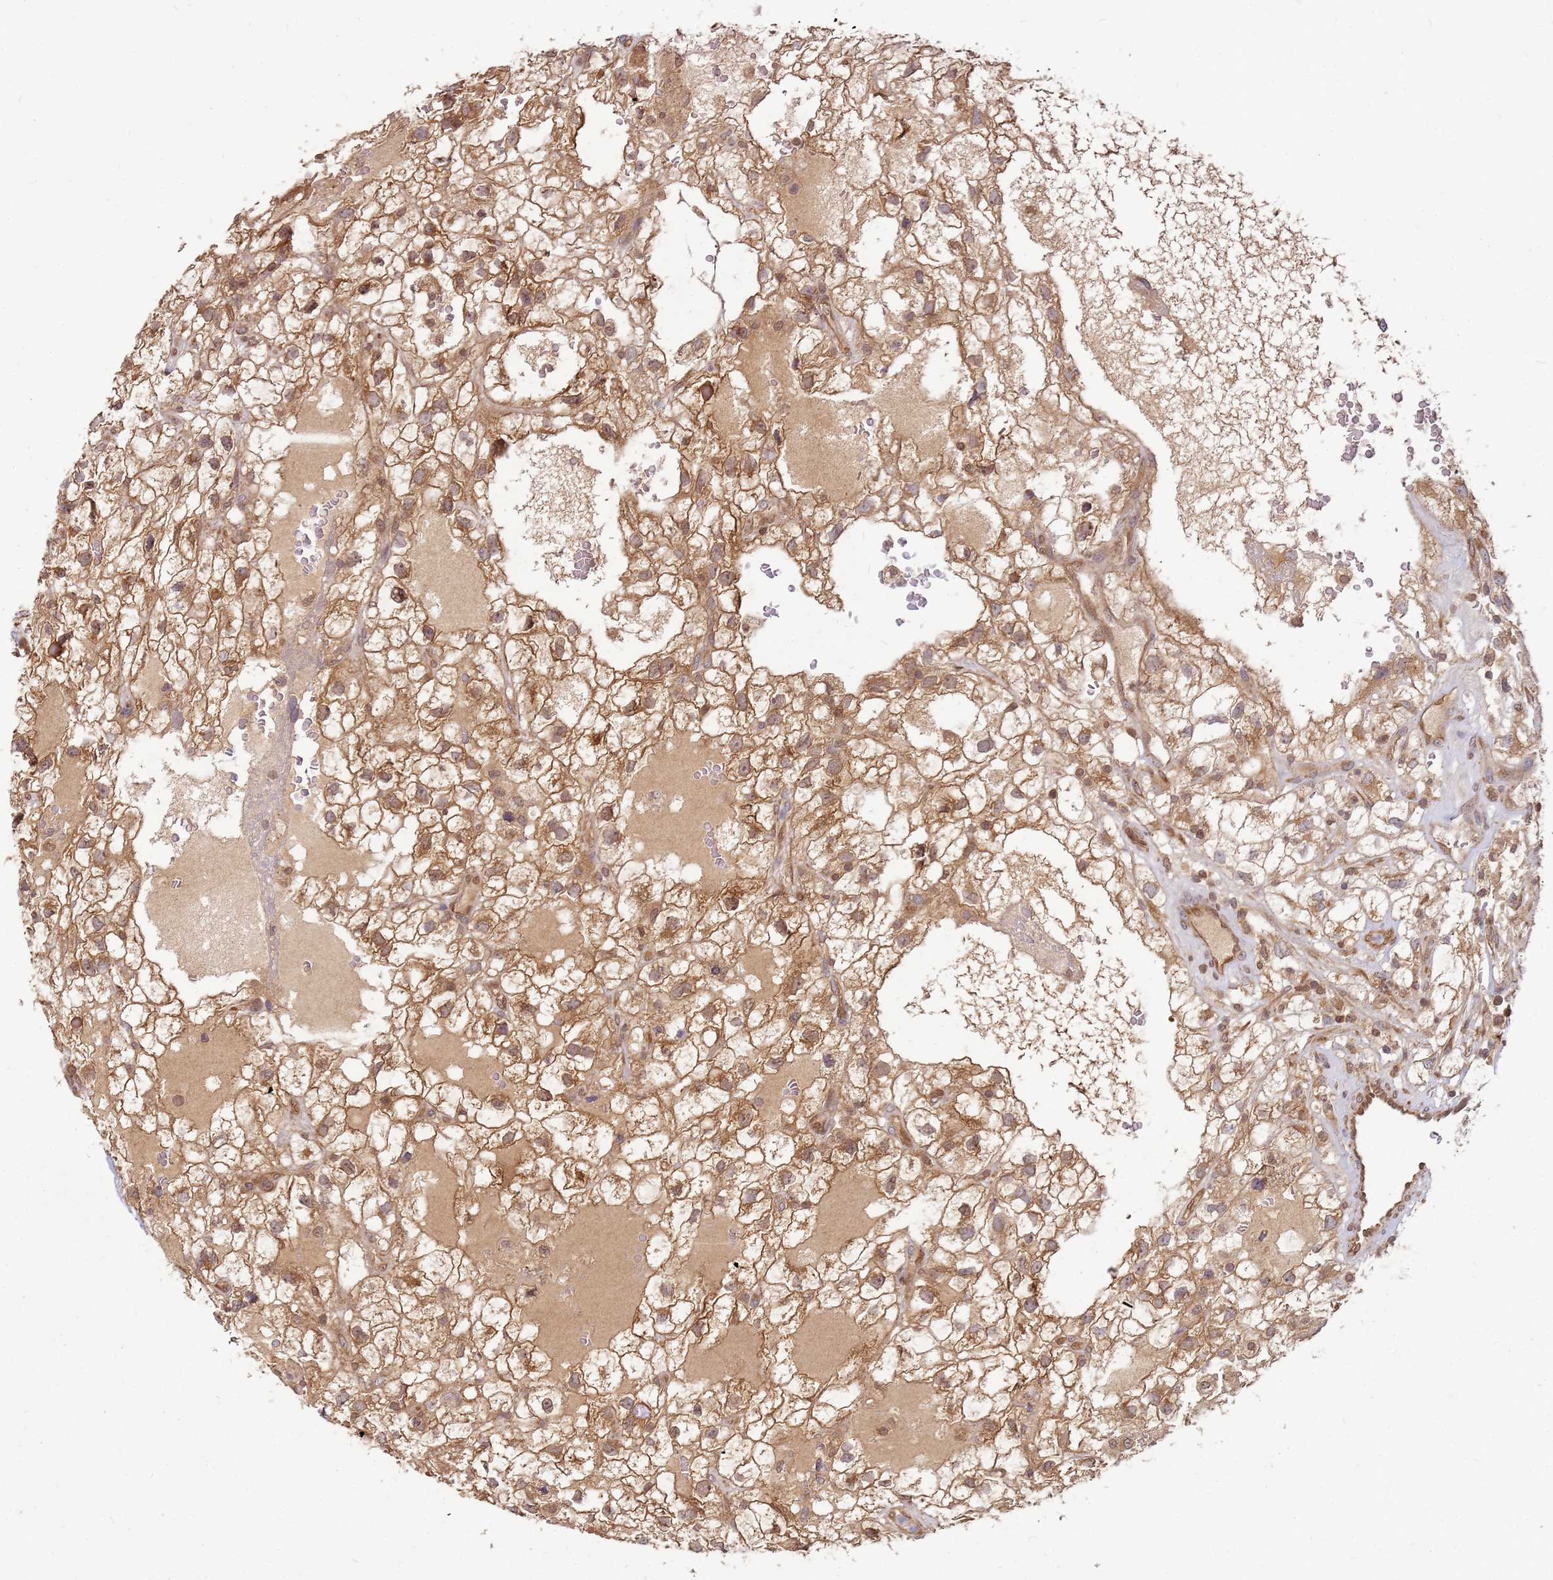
{"staining": {"intensity": "moderate", "quantity": ">75%", "location": "cytoplasmic/membranous"}, "tissue": "renal cancer", "cell_type": "Tumor cells", "image_type": "cancer", "snomed": [{"axis": "morphology", "description": "Adenocarcinoma, NOS"}, {"axis": "topography", "description": "Kidney"}], "caption": "This is a photomicrograph of immunohistochemistry staining of renal adenocarcinoma, which shows moderate expression in the cytoplasmic/membranous of tumor cells.", "gene": "NUDT14", "patient": {"sex": "male", "age": 59}}